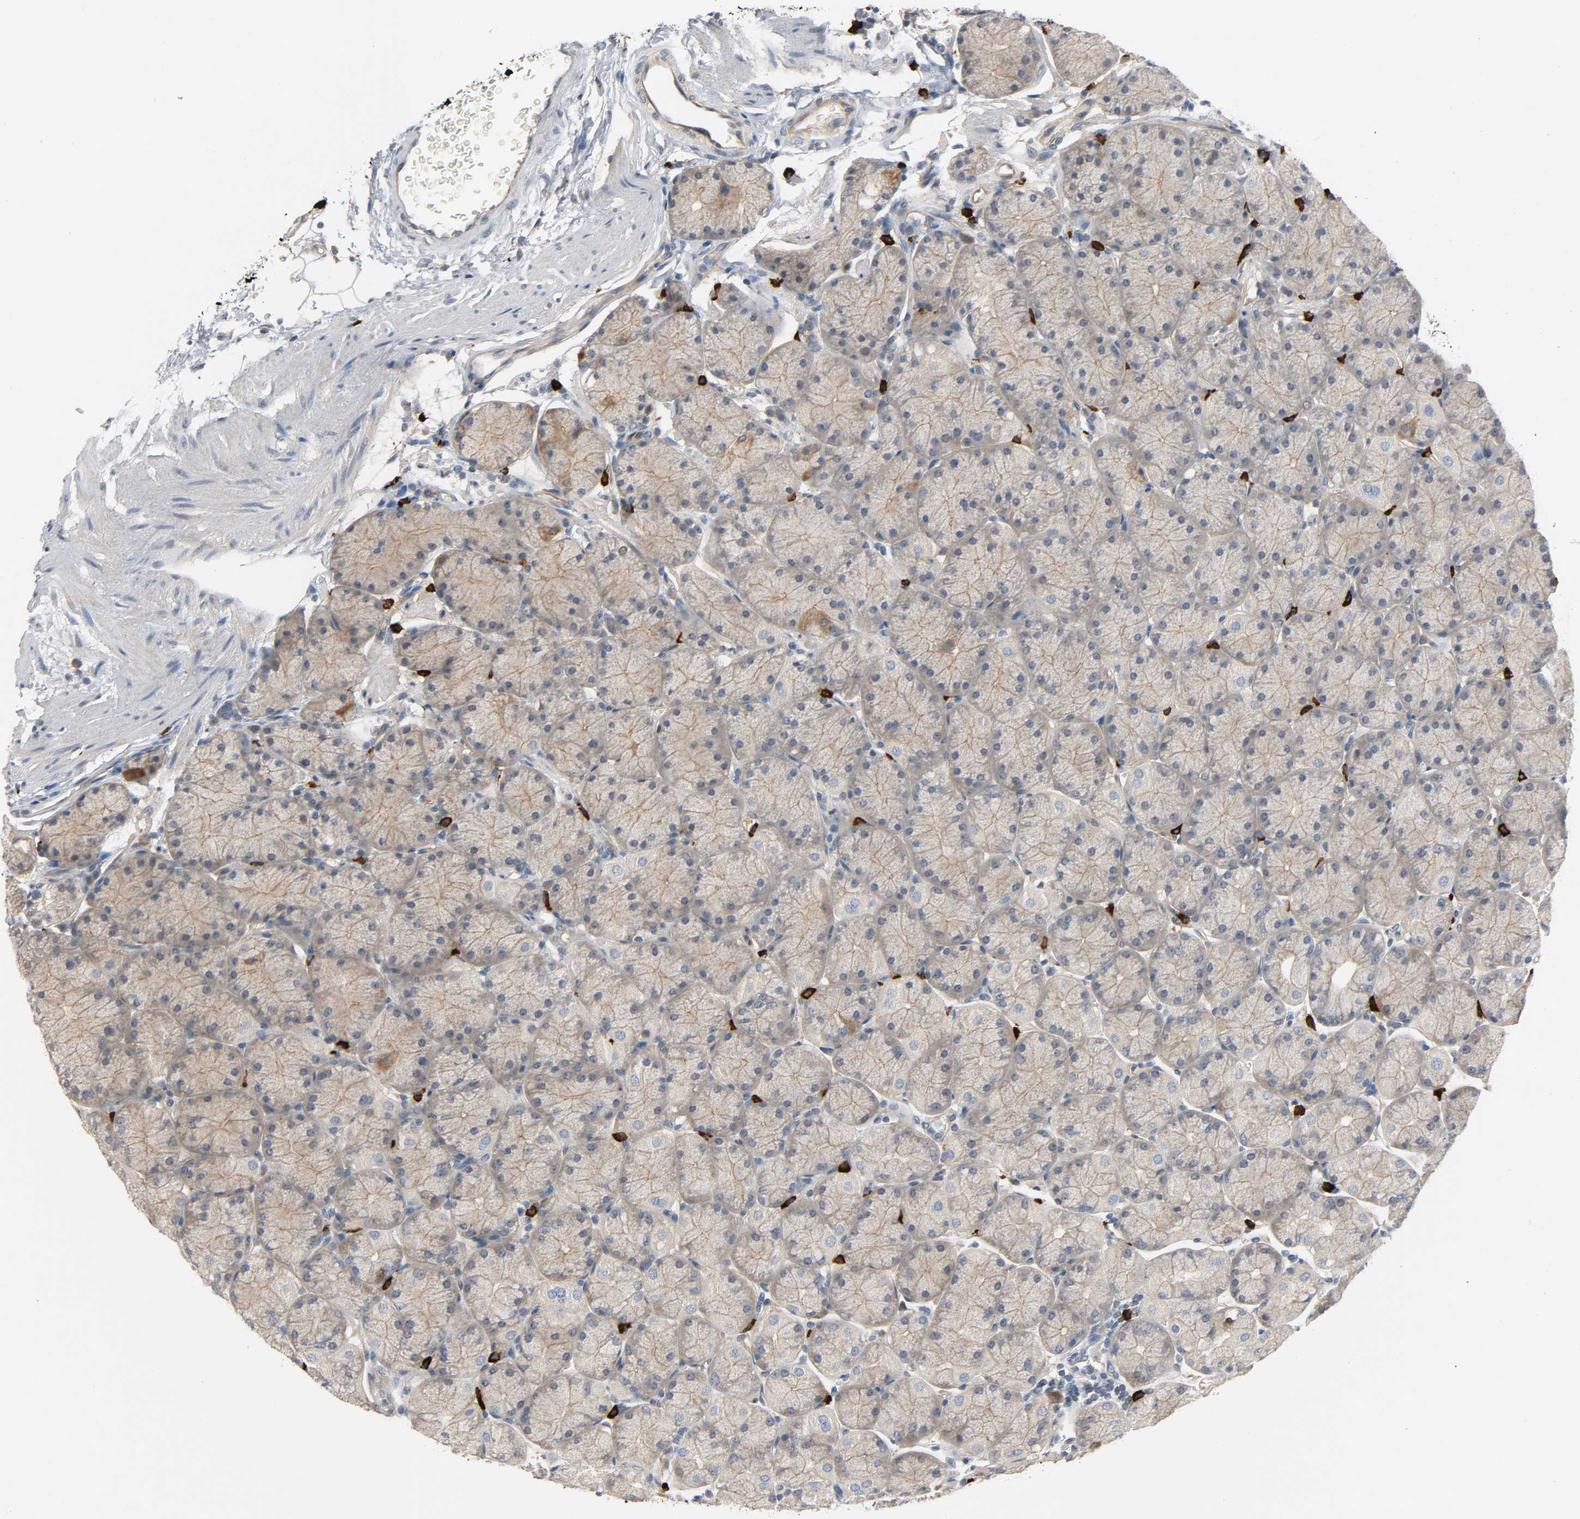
{"staining": {"intensity": "moderate", "quantity": ">75%", "location": "cytoplasmic/membranous"}, "tissue": "stomach", "cell_type": "Glandular cells", "image_type": "normal", "snomed": [{"axis": "morphology", "description": "Normal tissue, NOS"}, {"axis": "topography", "description": "Stomach, upper"}, {"axis": "topography", "description": "Stomach"}], "caption": "Glandular cells reveal medium levels of moderate cytoplasmic/membranous expression in about >75% of cells in normal human stomach.", "gene": "LIMCH1", "patient": {"sex": "male", "age": 76}}